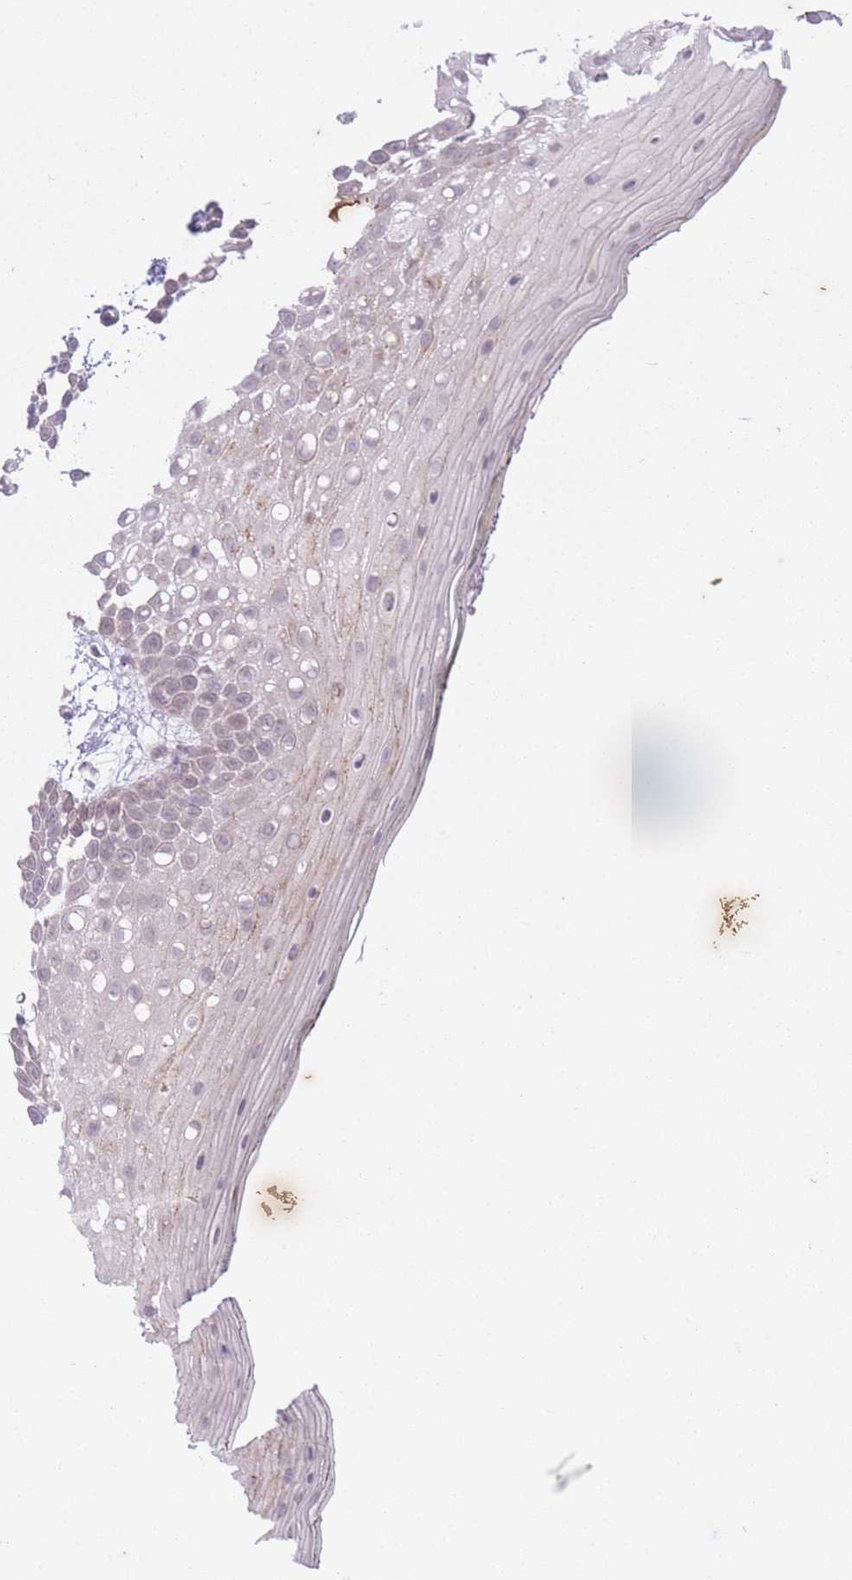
{"staining": {"intensity": "moderate", "quantity": "<25%", "location": "cytoplasmic/membranous"}, "tissue": "oral mucosa", "cell_type": "Squamous epithelial cells", "image_type": "normal", "snomed": [{"axis": "morphology", "description": "Normal tissue, NOS"}, {"axis": "topography", "description": "Oral tissue"}, {"axis": "topography", "description": "Tounge, NOS"}], "caption": "Normal oral mucosa shows moderate cytoplasmic/membranous expression in approximately <25% of squamous epithelial cells, visualized by immunohistochemistry. The staining was performed using DAB (3,3'-diaminobenzidine), with brown indicating positive protein expression. Nuclei are stained blue with hematoxylin.", "gene": "ARPIN", "patient": {"sex": "female", "age": 81}}